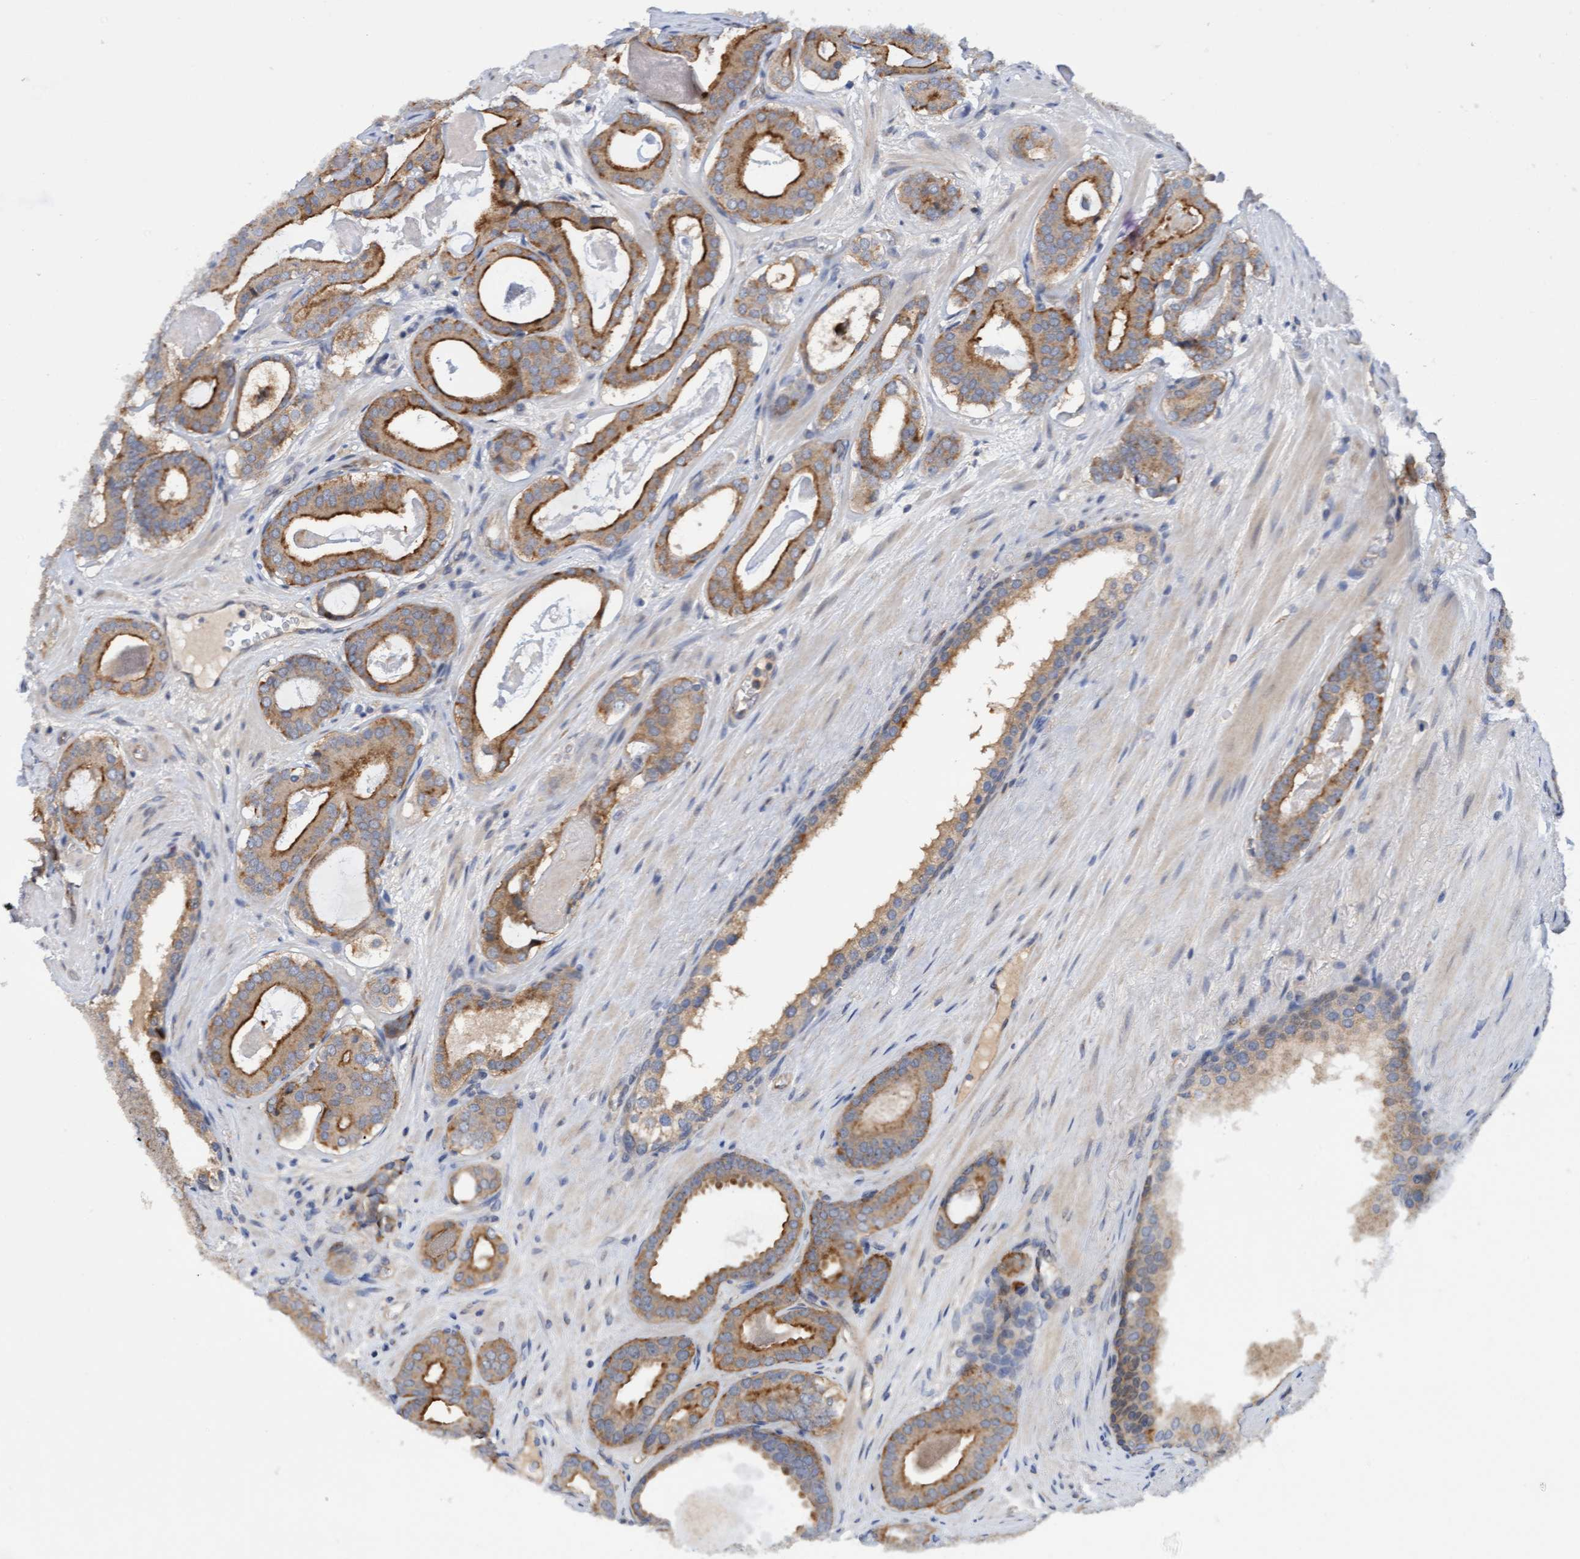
{"staining": {"intensity": "moderate", "quantity": ">75%", "location": "cytoplasmic/membranous"}, "tissue": "prostate cancer", "cell_type": "Tumor cells", "image_type": "cancer", "snomed": [{"axis": "morphology", "description": "Adenocarcinoma, High grade"}, {"axis": "topography", "description": "Prostate"}], "caption": "Immunohistochemistry (IHC) image of neoplastic tissue: human adenocarcinoma (high-grade) (prostate) stained using immunohistochemistry (IHC) shows medium levels of moderate protein expression localized specifically in the cytoplasmic/membranous of tumor cells, appearing as a cytoplasmic/membranous brown color.", "gene": "ITFG1", "patient": {"sex": "male", "age": 60}}